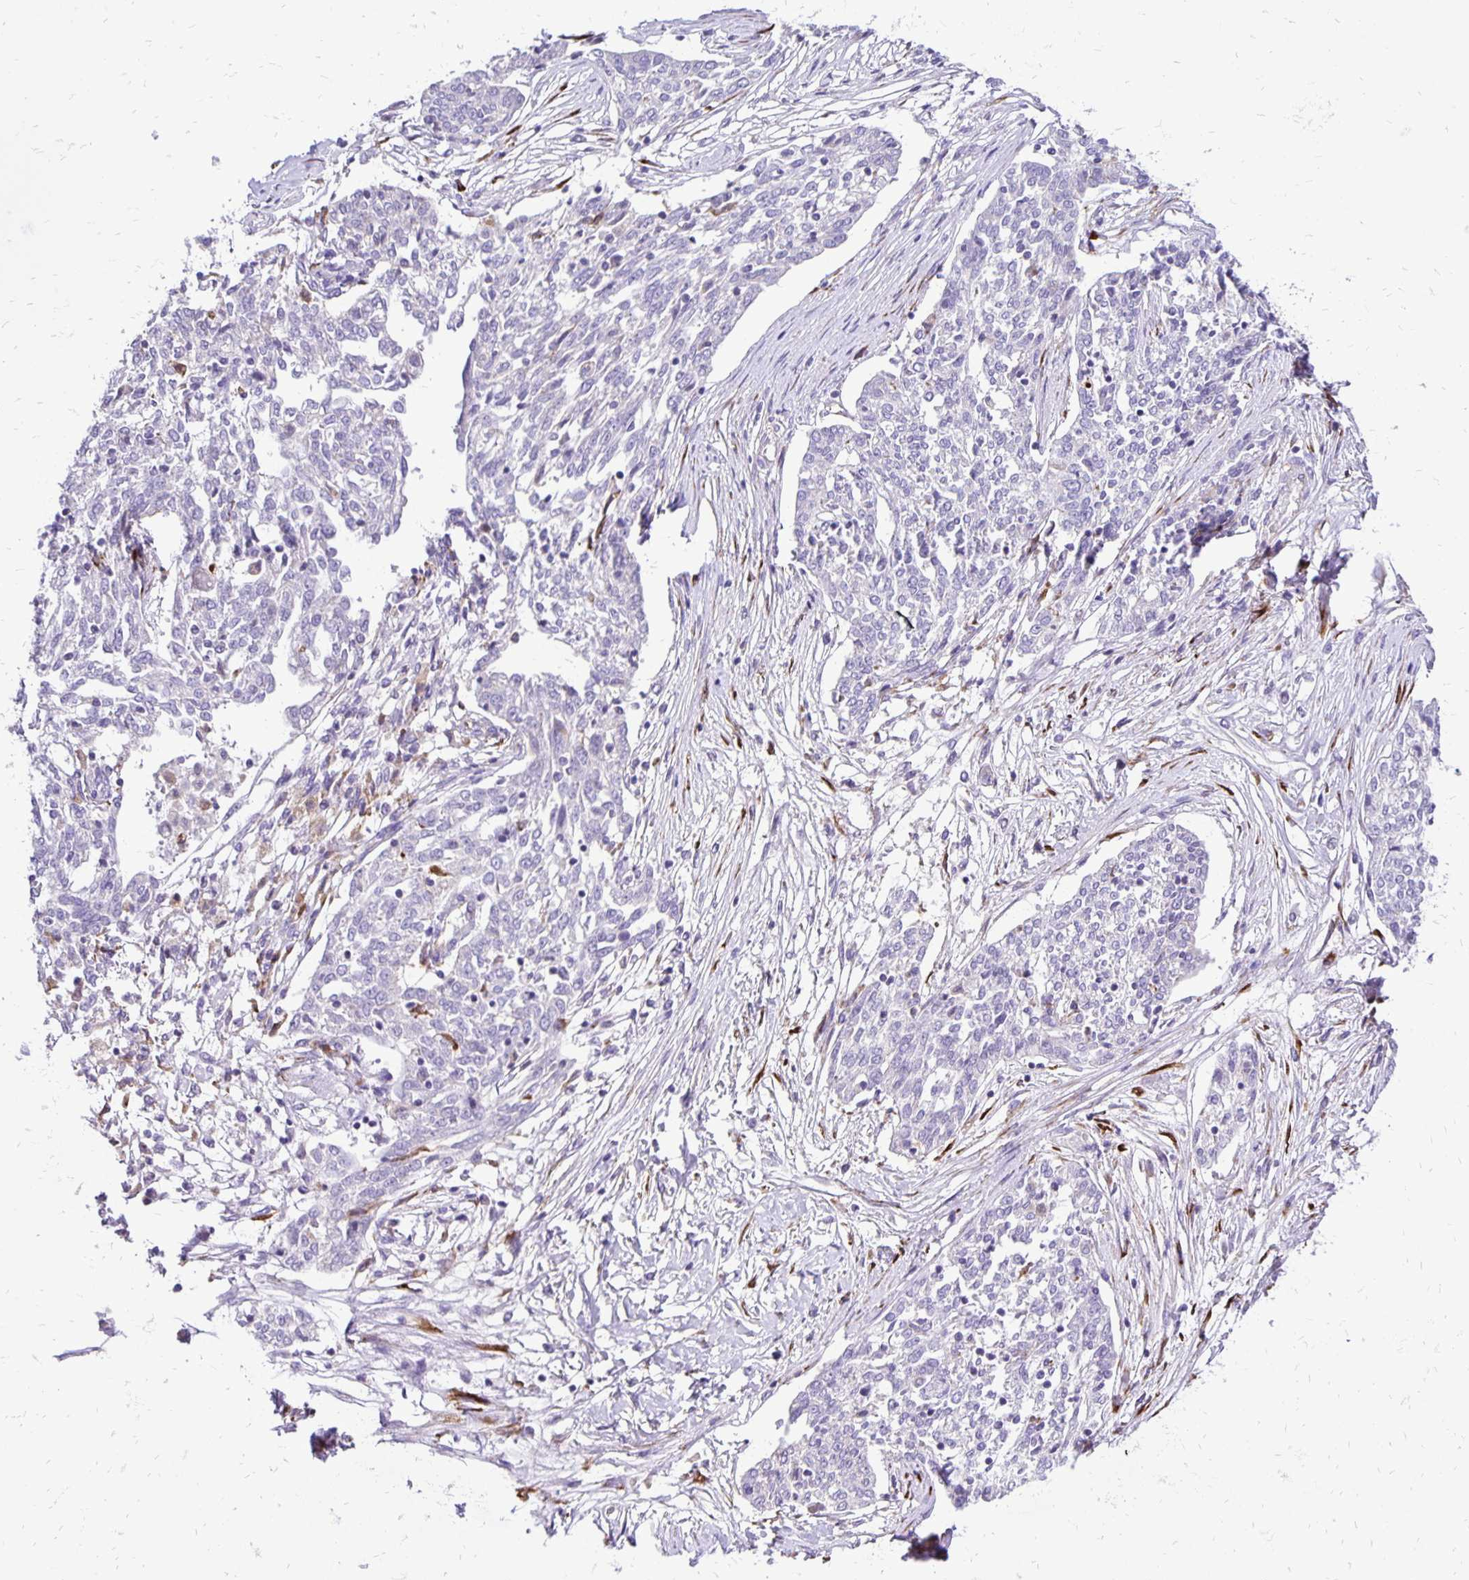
{"staining": {"intensity": "negative", "quantity": "none", "location": "none"}, "tissue": "ovarian cancer", "cell_type": "Tumor cells", "image_type": "cancer", "snomed": [{"axis": "morphology", "description": "Cystadenocarcinoma, serous, NOS"}, {"axis": "topography", "description": "Ovary"}], "caption": "This is a histopathology image of IHC staining of ovarian cancer, which shows no positivity in tumor cells.", "gene": "EIF5A", "patient": {"sex": "female", "age": 67}}